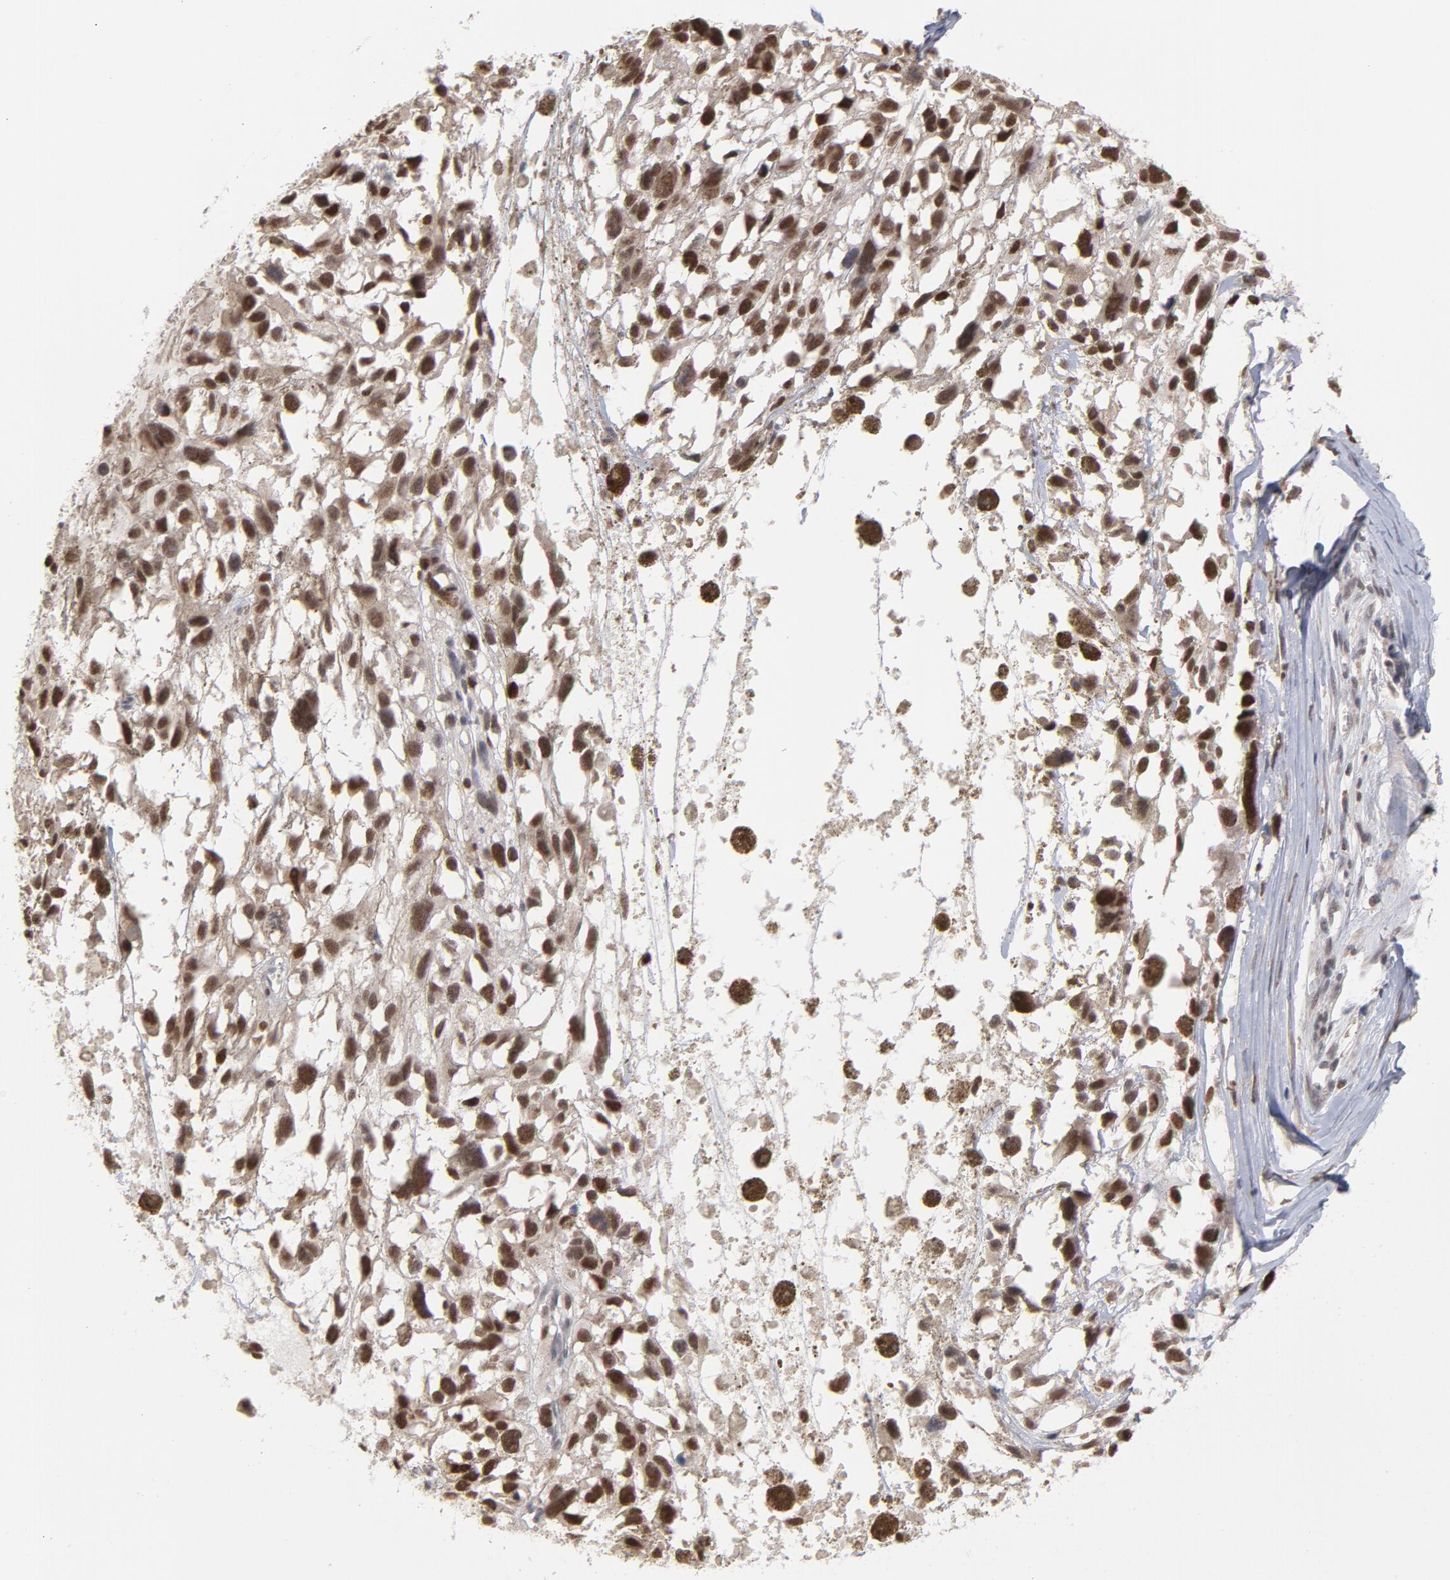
{"staining": {"intensity": "moderate", "quantity": ">75%", "location": "nuclear"}, "tissue": "melanoma", "cell_type": "Tumor cells", "image_type": "cancer", "snomed": [{"axis": "morphology", "description": "Malignant melanoma, Metastatic site"}, {"axis": "topography", "description": "Lymph node"}], "caption": "Tumor cells display moderate nuclear staining in about >75% of cells in melanoma. The protein is stained brown, and the nuclei are stained in blue (DAB IHC with brightfield microscopy, high magnification).", "gene": "OAS1", "patient": {"sex": "male", "age": 59}}